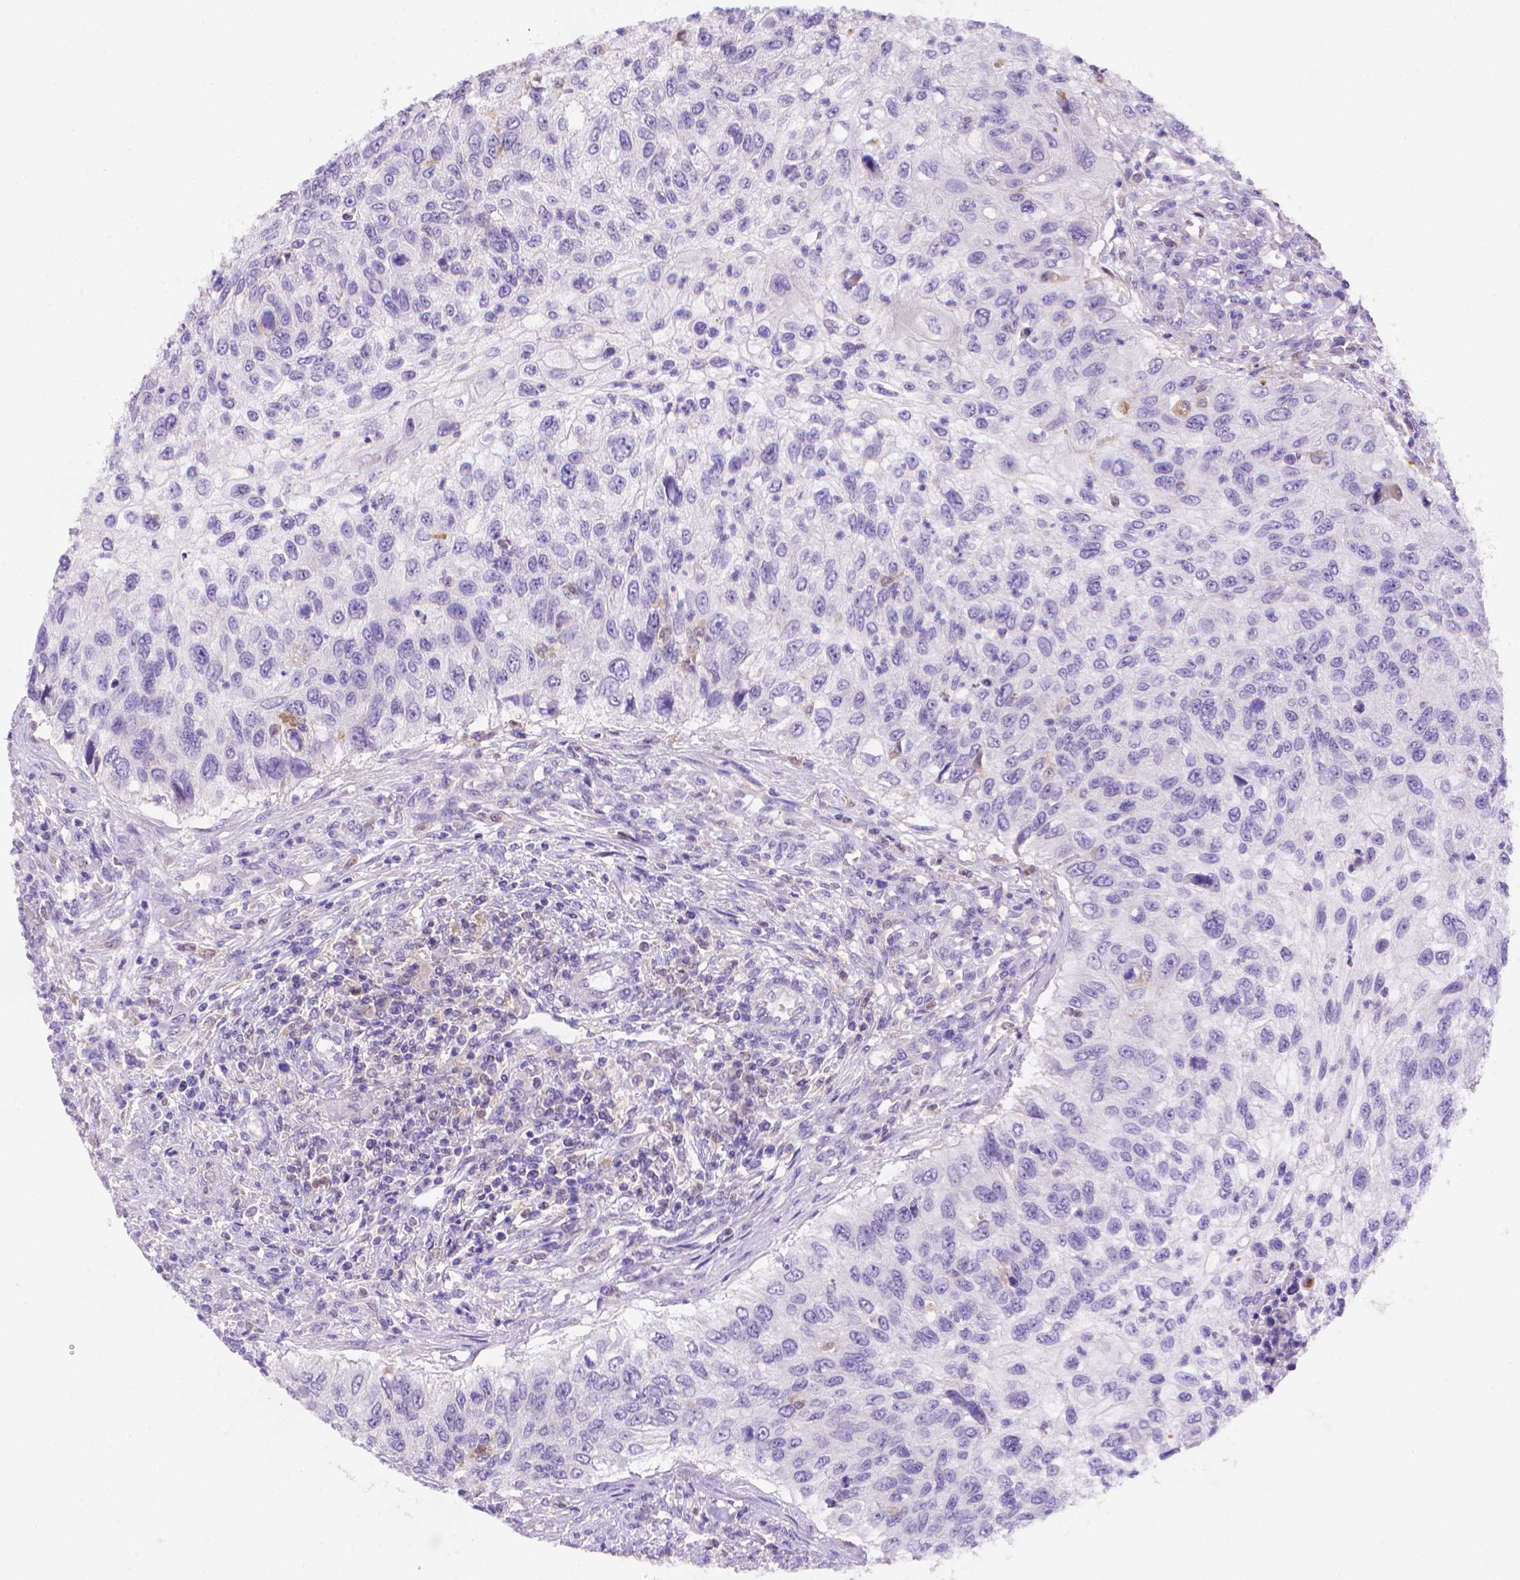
{"staining": {"intensity": "negative", "quantity": "none", "location": "none"}, "tissue": "urothelial cancer", "cell_type": "Tumor cells", "image_type": "cancer", "snomed": [{"axis": "morphology", "description": "Urothelial carcinoma, High grade"}, {"axis": "topography", "description": "Urinary bladder"}], "caption": "The micrograph shows no staining of tumor cells in urothelial carcinoma (high-grade). (IHC, brightfield microscopy, high magnification).", "gene": "FGD2", "patient": {"sex": "female", "age": 60}}